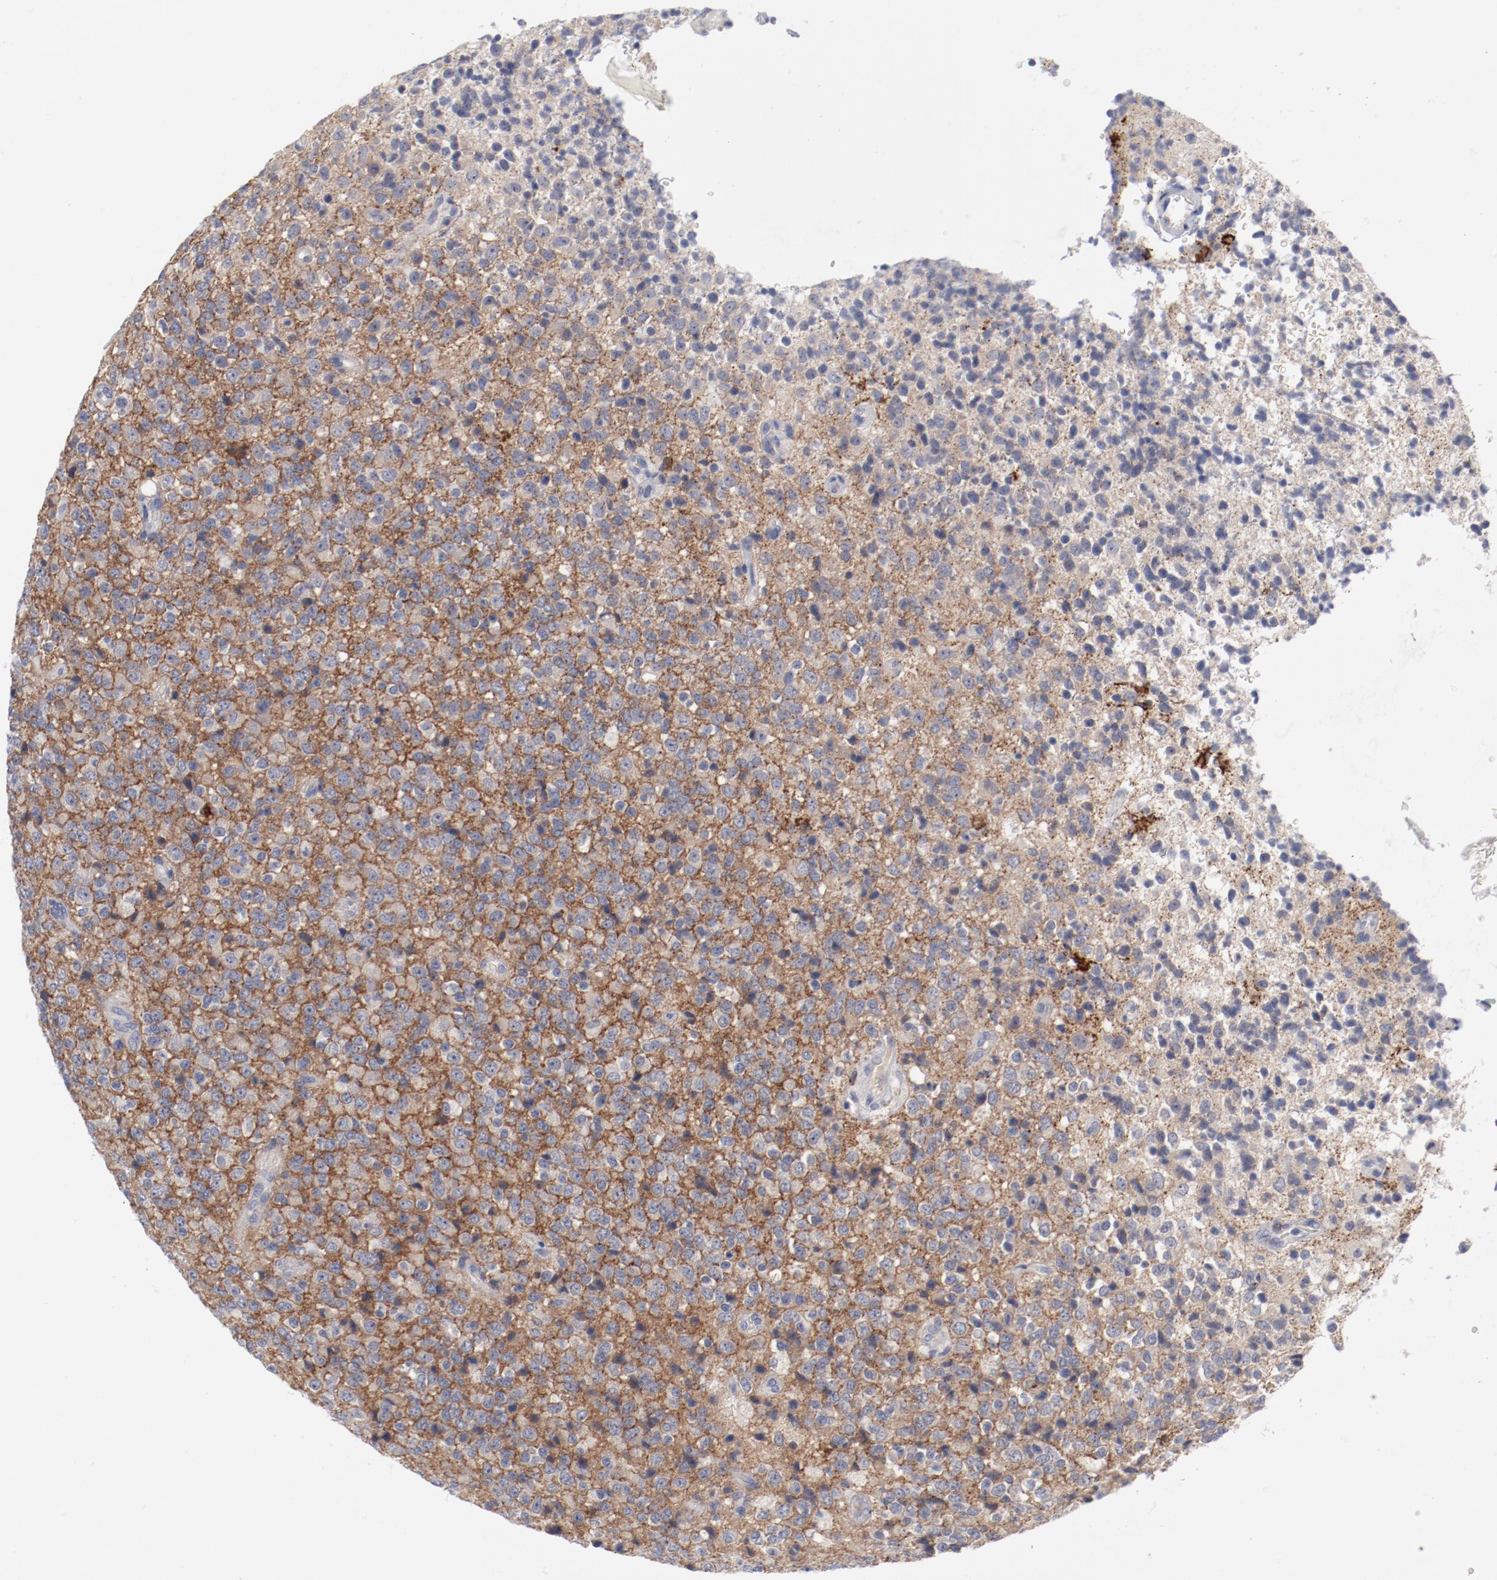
{"staining": {"intensity": "moderate", "quantity": ">75%", "location": "cytoplasmic/membranous"}, "tissue": "glioma", "cell_type": "Tumor cells", "image_type": "cancer", "snomed": [{"axis": "morphology", "description": "Glioma, malignant, High grade"}, {"axis": "topography", "description": "pancreas cauda"}], "caption": "Moderate cytoplasmic/membranous protein staining is appreciated in approximately >75% of tumor cells in malignant high-grade glioma.", "gene": "SH3BGR", "patient": {"sex": "male", "age": 60}}